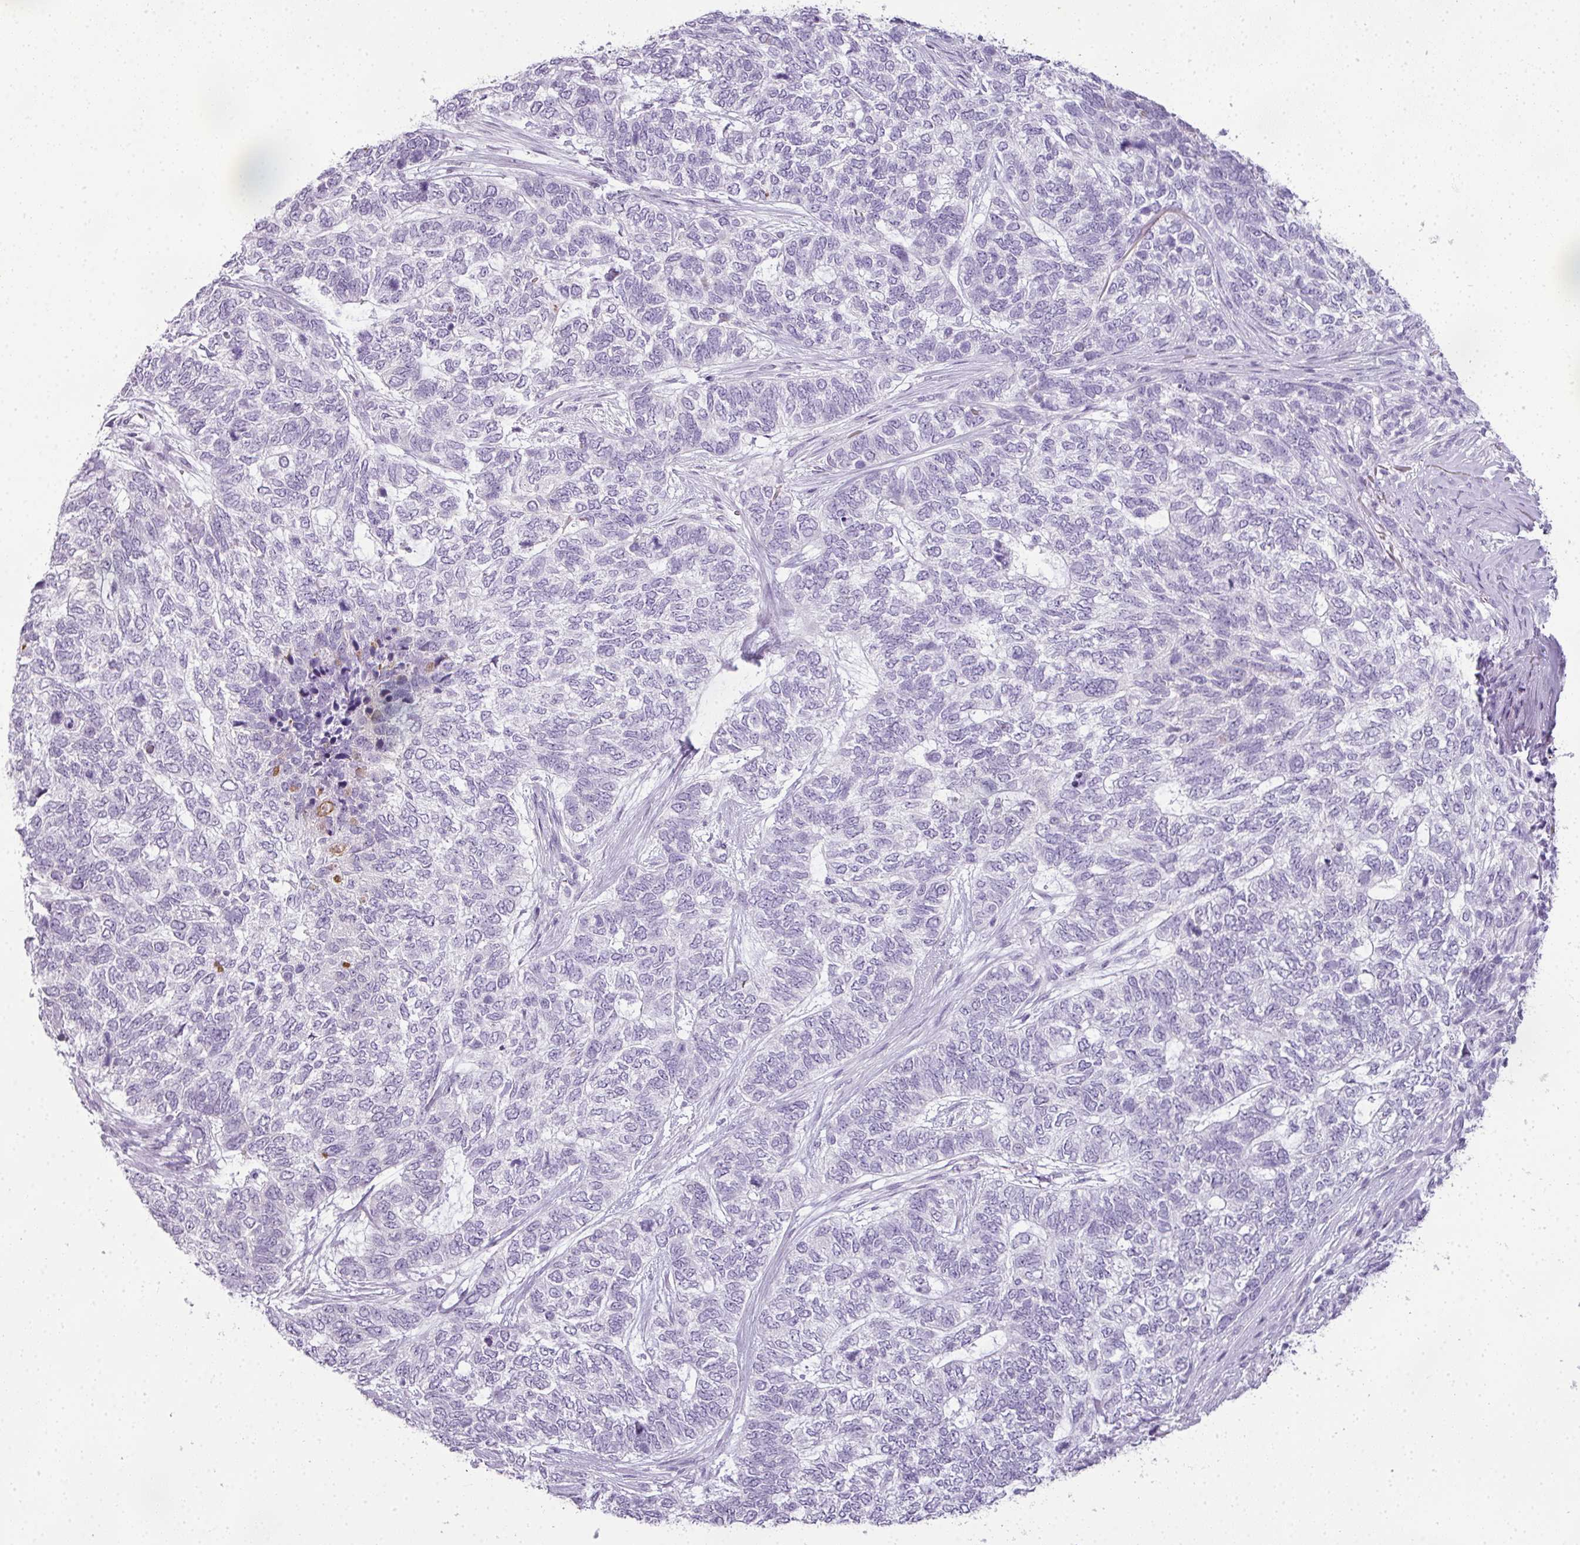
{"staining": {"intensity": "negative", "quantity": "none", "location": "none"}, "tissue": "skin cancer", "cell_type": "Tumor cells", "image_type": "cancer", "snomed": [{"axis": "morphology", "description": "Basal cell carcinoma"}, {"axis": "topography", "description": "Skin"}], "caption": "There is no significant positivity in tumor cells of skin basal cell carcinoma.", "gene": "RBMY1F", "patient": {"sex": "female", "age": 65}}